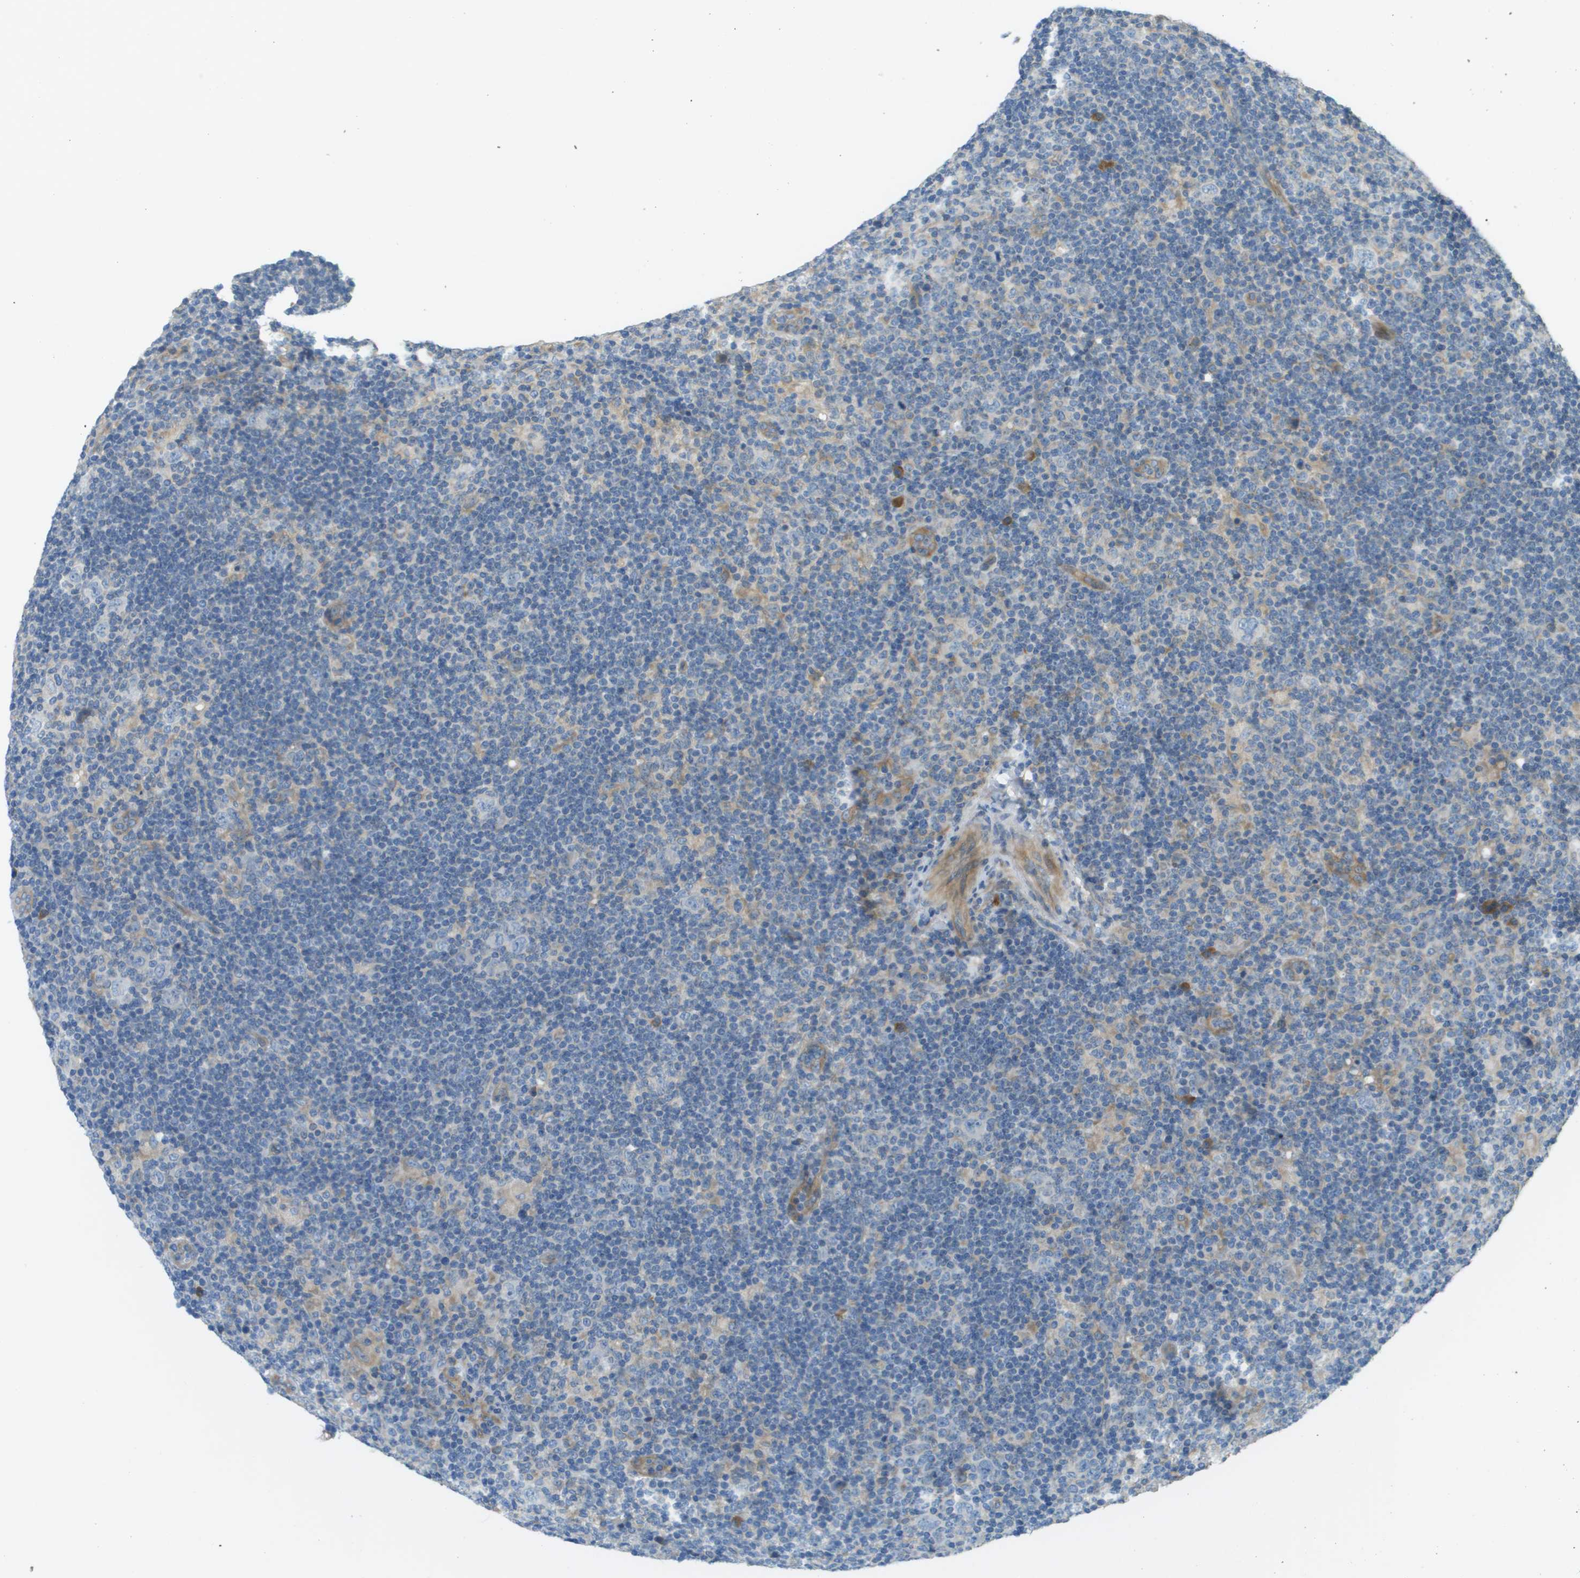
{"staining": {"intensity": "negative", "quantity": "none", "location": "none"}, "tissue": "lymphoma", "cell_type": "Tumor cells", "image_type": "cancer", "snomed": [{"axis": "morphology", "description": "Hodgkin's disease, NOS"}, {"axis": "topography", "description": "Lymph node"}], "caption": "Immunohistochemistry (IHC) image of Hodgkin's disease stained for a protein (brown), which shows no staining in tumor cells.", "gene": "DNAJB11", "patient": {"sex": "female", "age": 57}}